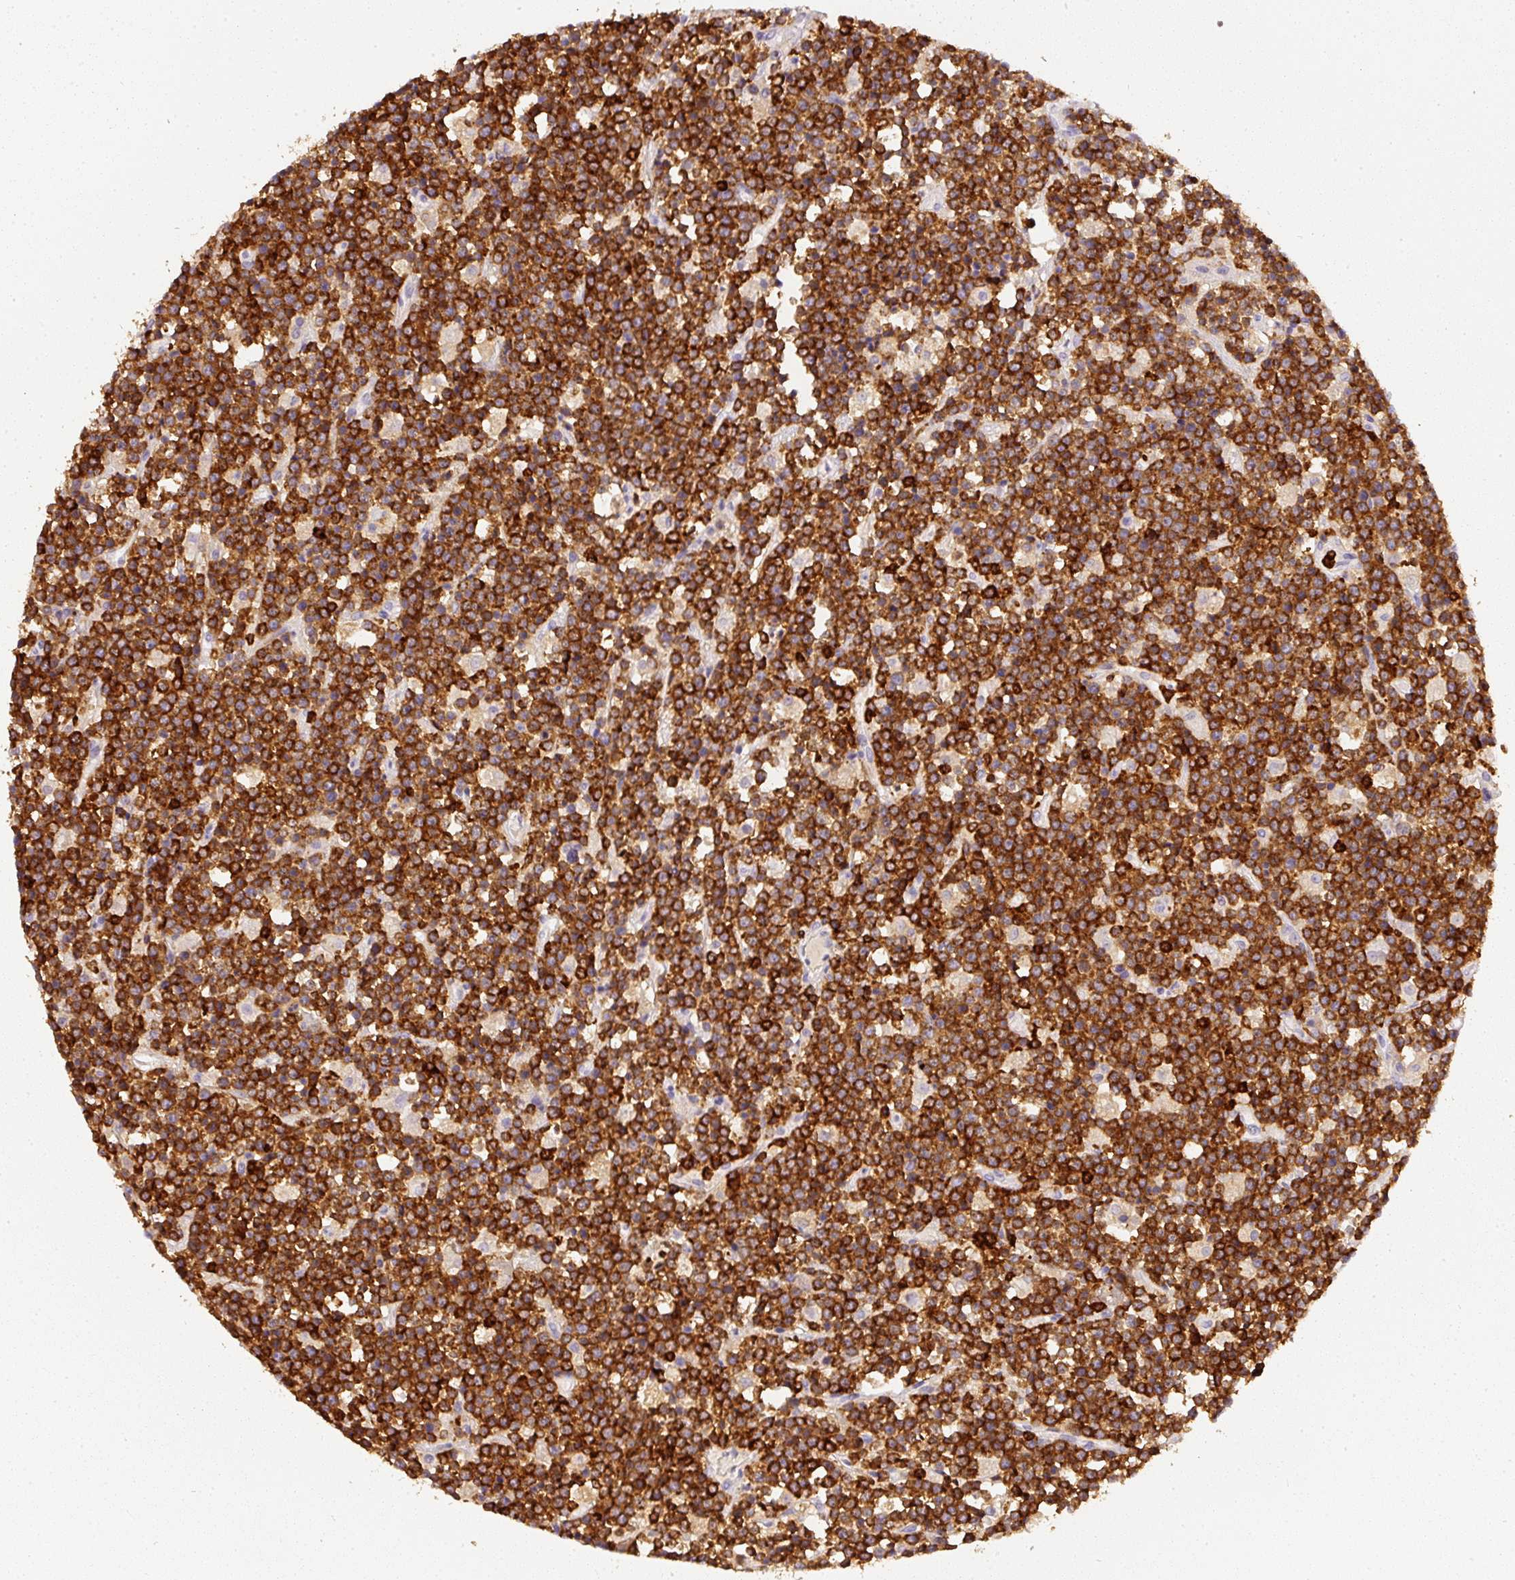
{"staining": {"intensity": "strong", "quantity": ">75%", "location": "cytoplasmic/membranous"}, "tissue": "lymphoma", "cell_type": "Tumor cells", "image_type": "cancer", "snomed": [{"axis": "morphology", "description": "Malignant lymphoma, non-Hodgkin's type, High grade"}, {"axis": "topography", "description": "Ovary"}], "caption": "Immunohistochemistry (IHC) (DAB) staining of lymphoma shows strong cytoplasmic/membranous protein positivity in about >75% of tumor cells. The staining is performed using DAB (3,3'-diaminobenzidine) brown chromogen to label protein expression. The nuclei are counter-stained blue using hematoxylin.", "gene": "EVL", "patient": {"sex": "female", "age": 56}}